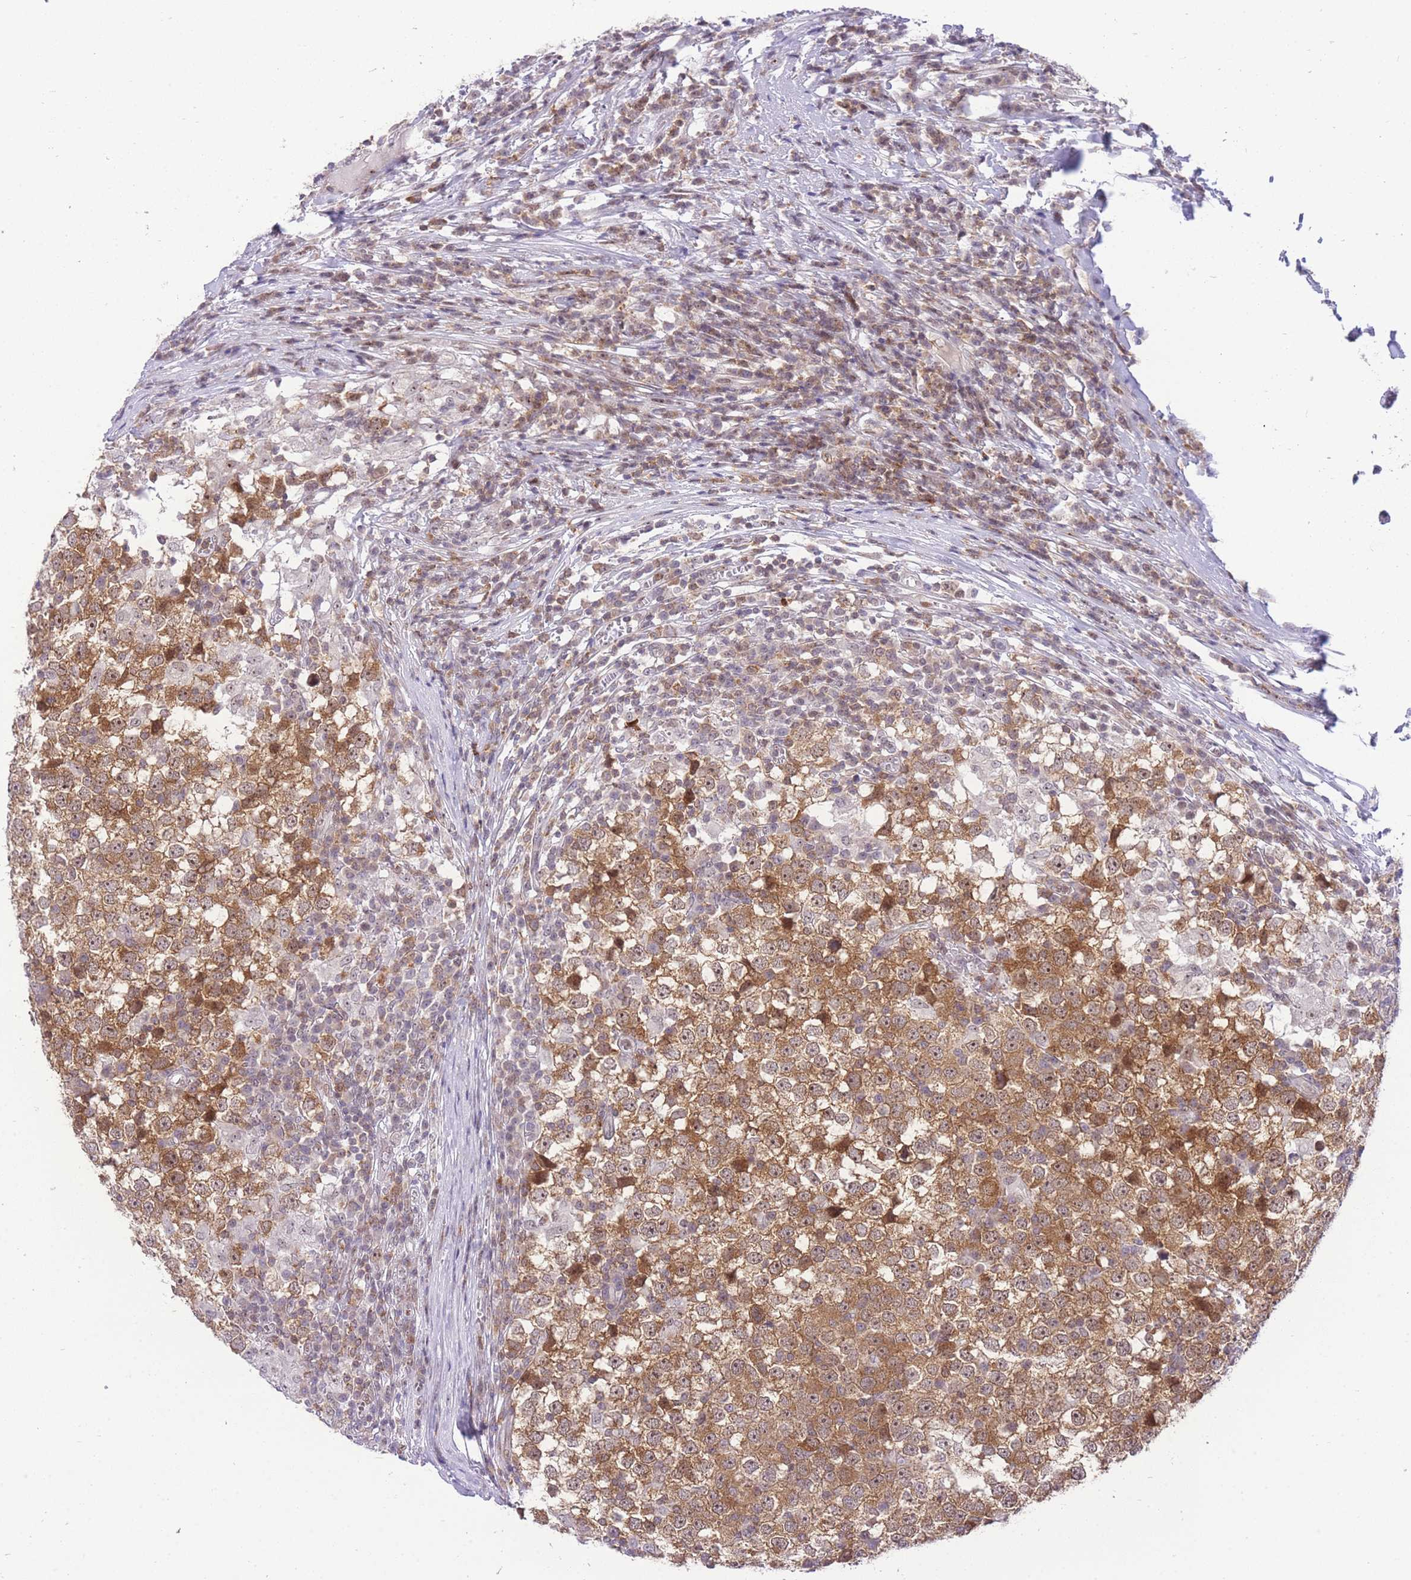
{"staining": {"intensity": "moderate", "quantity": ">75%", "location": "cytoplasmic/membranous"}, "tissue": "testis cancer", "cell_type": "Tumor cells", "image_type": "cancer", "snomed": [{"axis": "morphology", "description": "Seminoma, NOS"}, {"axis": "topography", "description": "Testis"}], "caption": "Immunohistochemistry (IHC) of testis seminoma exhibits medium levels of moderate cytoplasmic/membranous positivity in approximately >75% of tumor cells. The staining was performed using DAB, with brown indicating positive protein expression. Nuclei are stained blue with hematoxylin.", "gene": "STK39", "patient": {"sex": "male", "age": 65}}